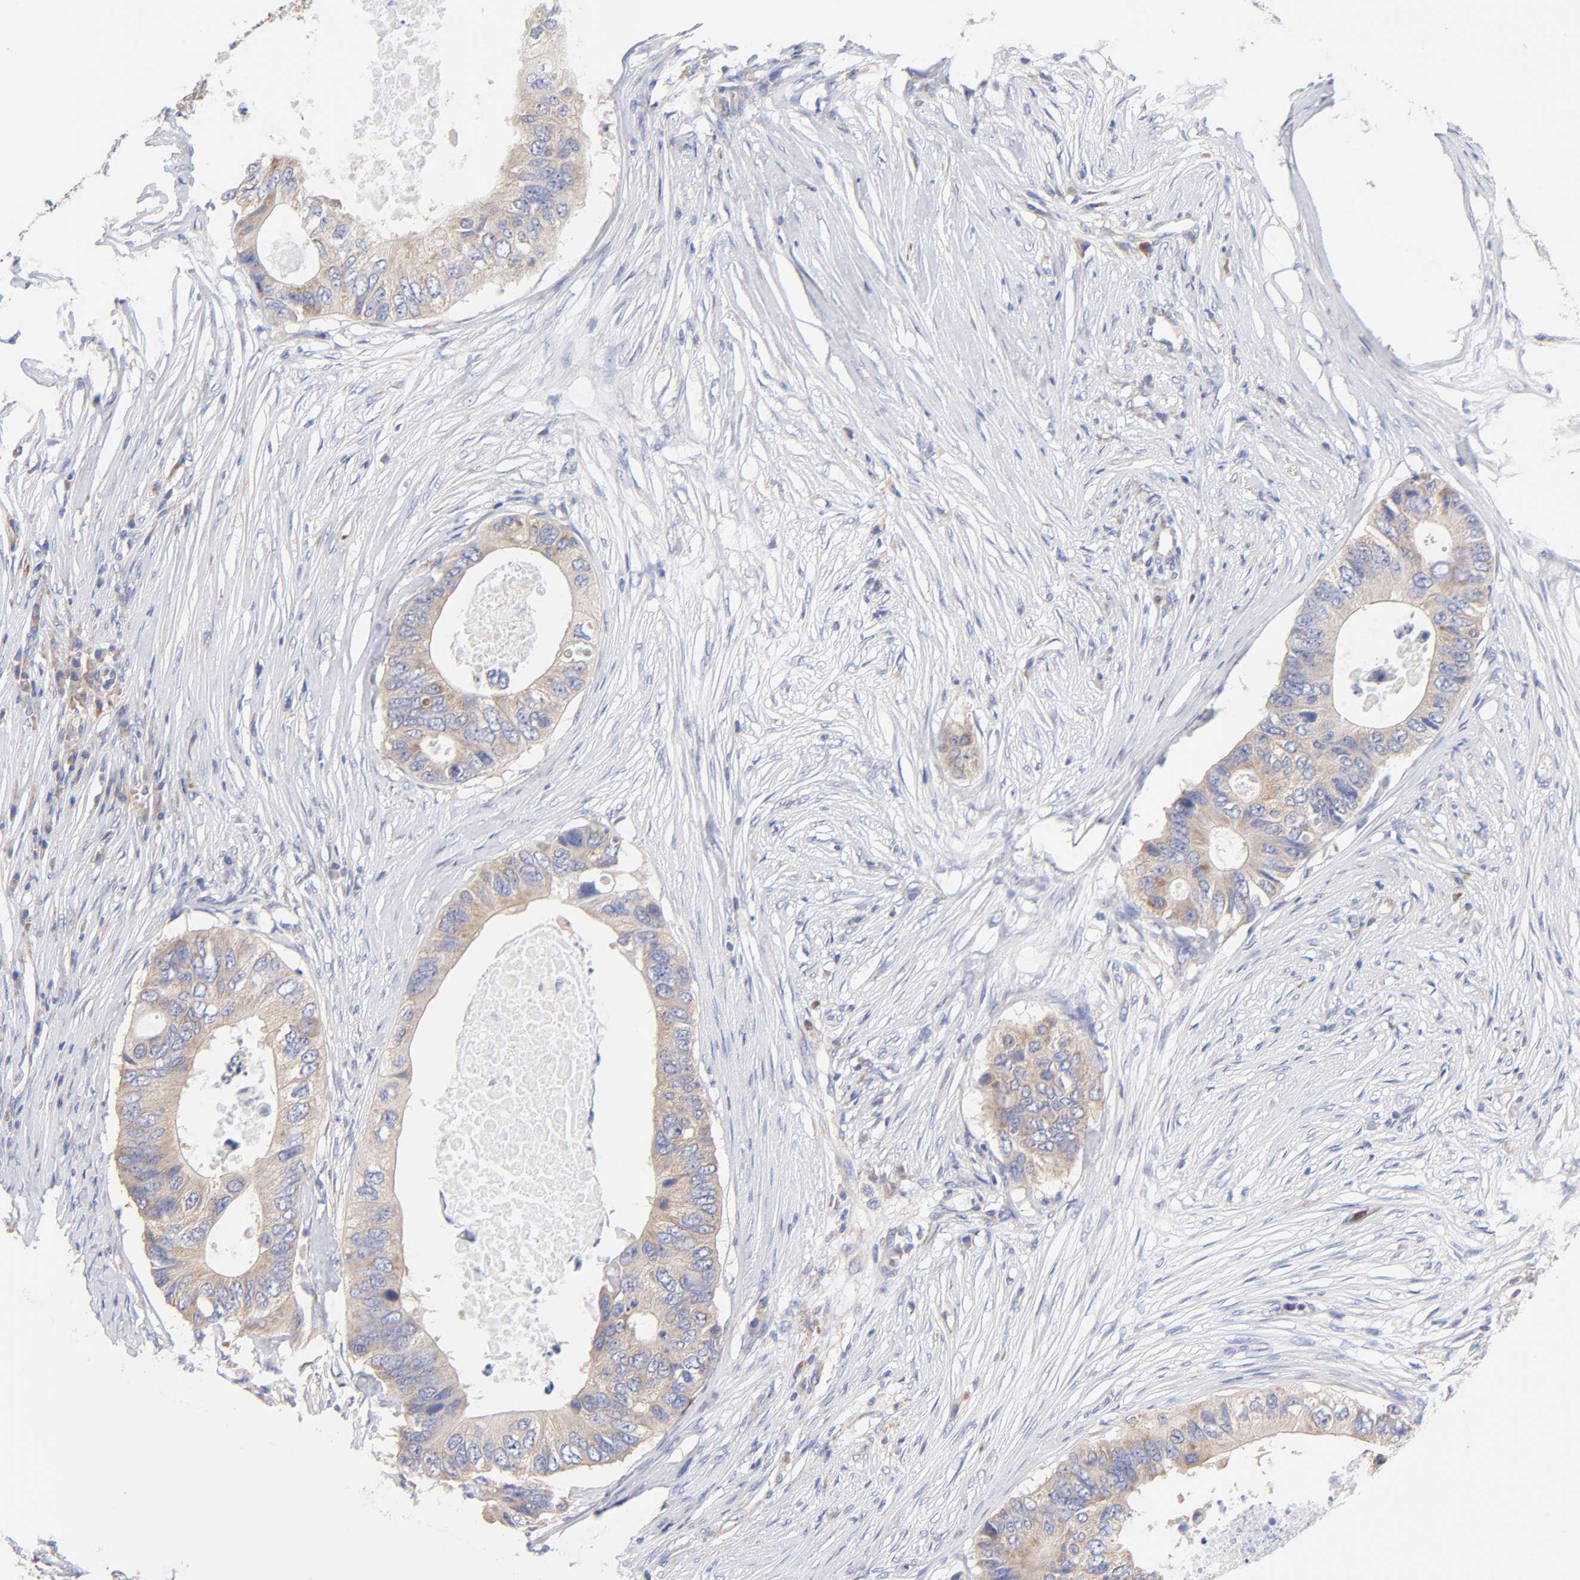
{"staining": {"intensity": "weak", "quantity": ">75%", "location": "cytoplasmic/membranous"}, "tissue": "colorectal cancer", "cell_type": "Tumor cells", "image_type": "cancer", "snomed": [{"axis": "morphology", "description": "Adenocarcinoma, NOS"}, {"axis": "topography", "description": "Colon"}], "caption": "About >75% of tumor cells in human colorectal cancer show weak cytoplasmic/membranous protein staining as visualized by brown immunohistochemical staining.", "gene": "TNFRSF13C", "patient": {"sex": "male", "age": 71}}